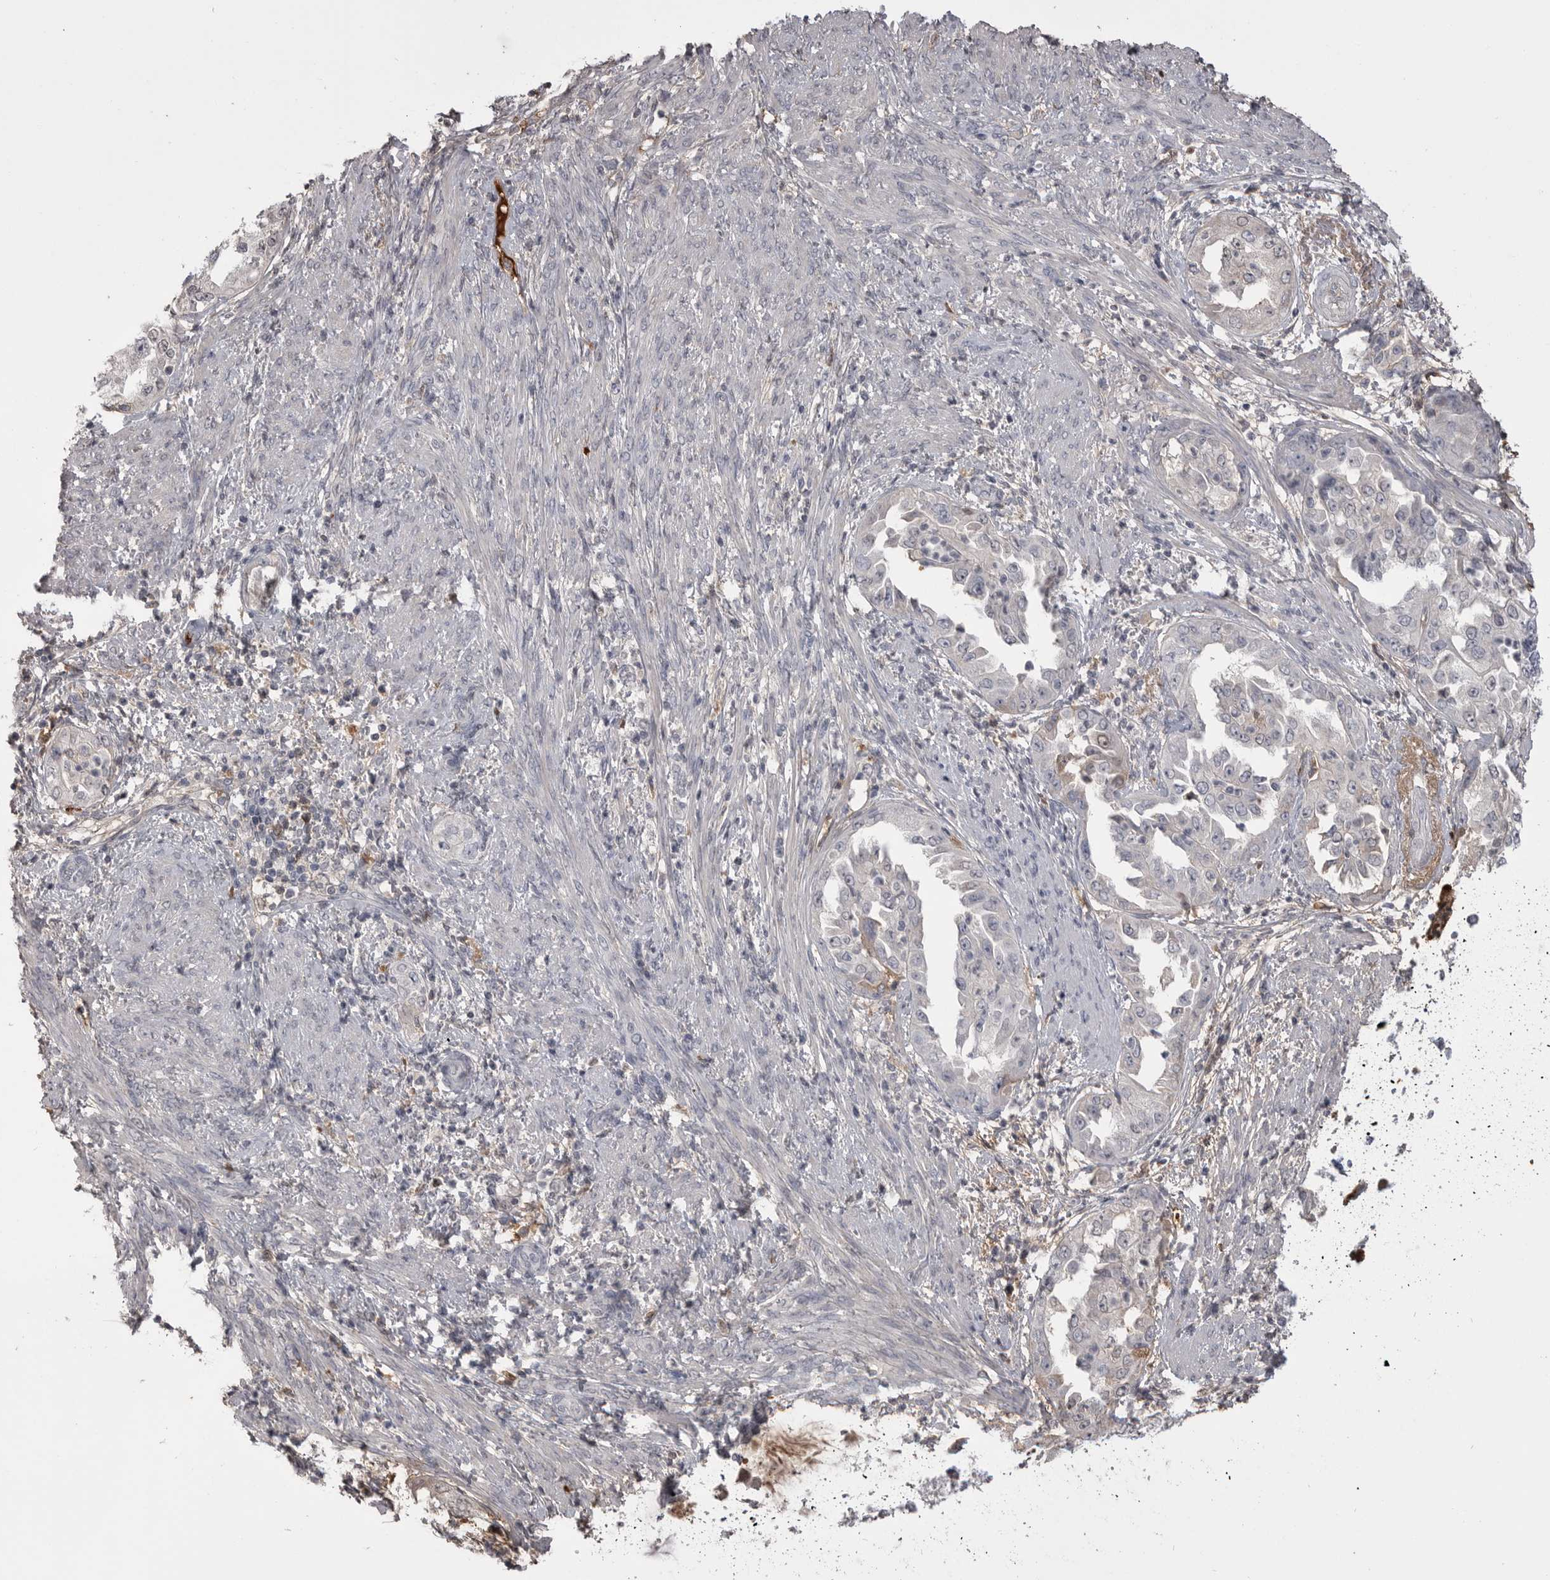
{"staining": {"intensity": "negative", "quantity": "none", "location": "none"}, "tissue": "endometrial cancer", "cell_type": "Tumor cells", "image_type": "cancer", "snomed": [{"axis": "morphology", "description": "Adenocarcinoma, NOS"}, {"axis": "topography", "description": "Endometrium"}], "caption": "A high-resolution image shows IHC staining of endometrial adenocarcinoma, which exhibits no significant expression in tumor cells. (DAB (3,3'-diaminobenzidine) IHC, high magnification).", "gene": "AHSG", "patient": {"sex": "female", "age": 85}}